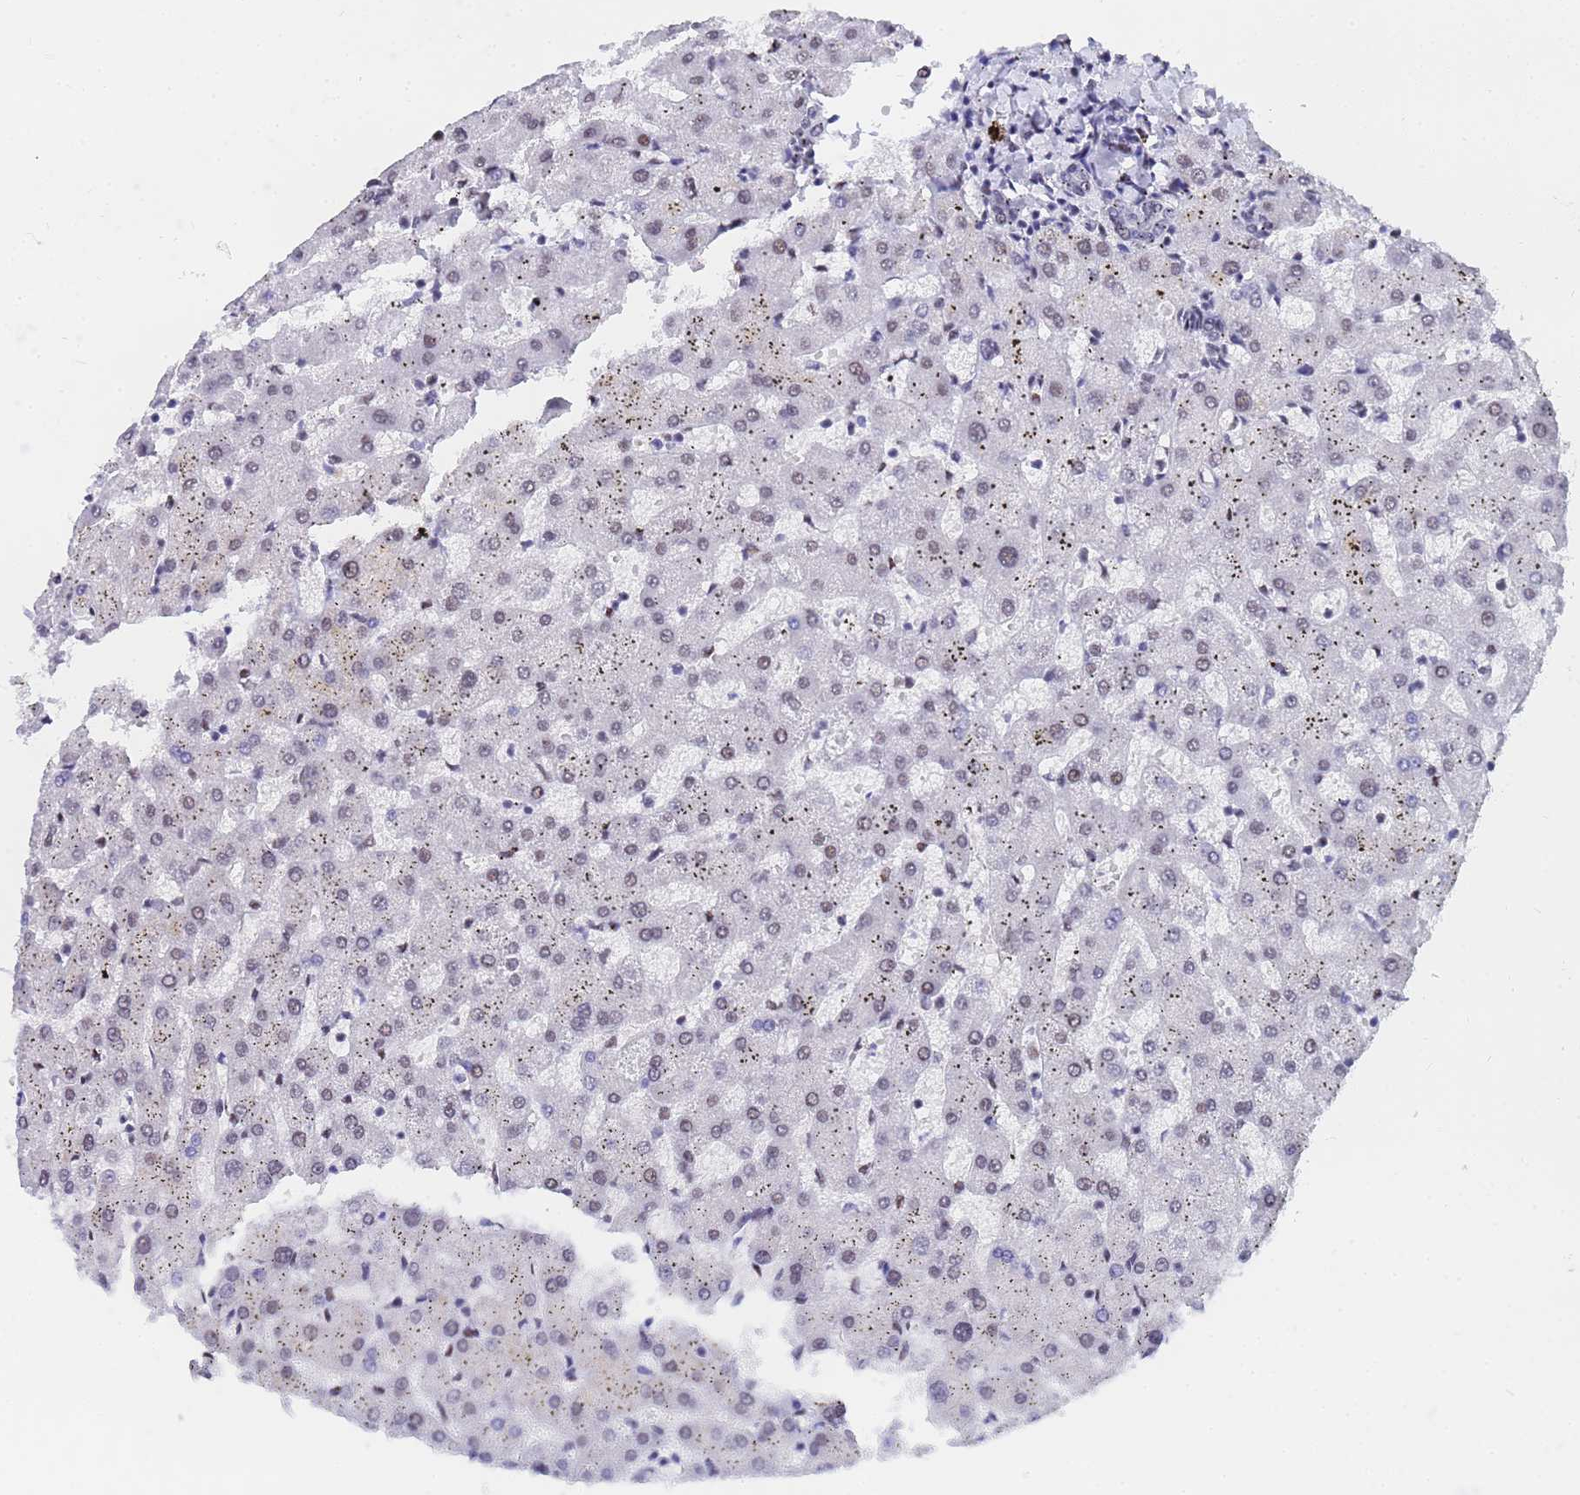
{"staining": {"intensity": "weak", "quantity": "25%-75%", "location": "nuclear"}, "tissue": "liver", "cell_type": "Cholangiocytes", "image_type": "normal", "snomed": [{"axis": "morphology", "description": "Normal tissue, NOS"}, {"axis": "topography", "description": "Liver"}], "caption": "Liver stained with DAB immunohistochemistry shows low levels of weak nuclear expression in approximately 25%-75% of cholangiocytes.", "gene": "CKMT1A", "patient": {"sex": "female", "age": 63}}